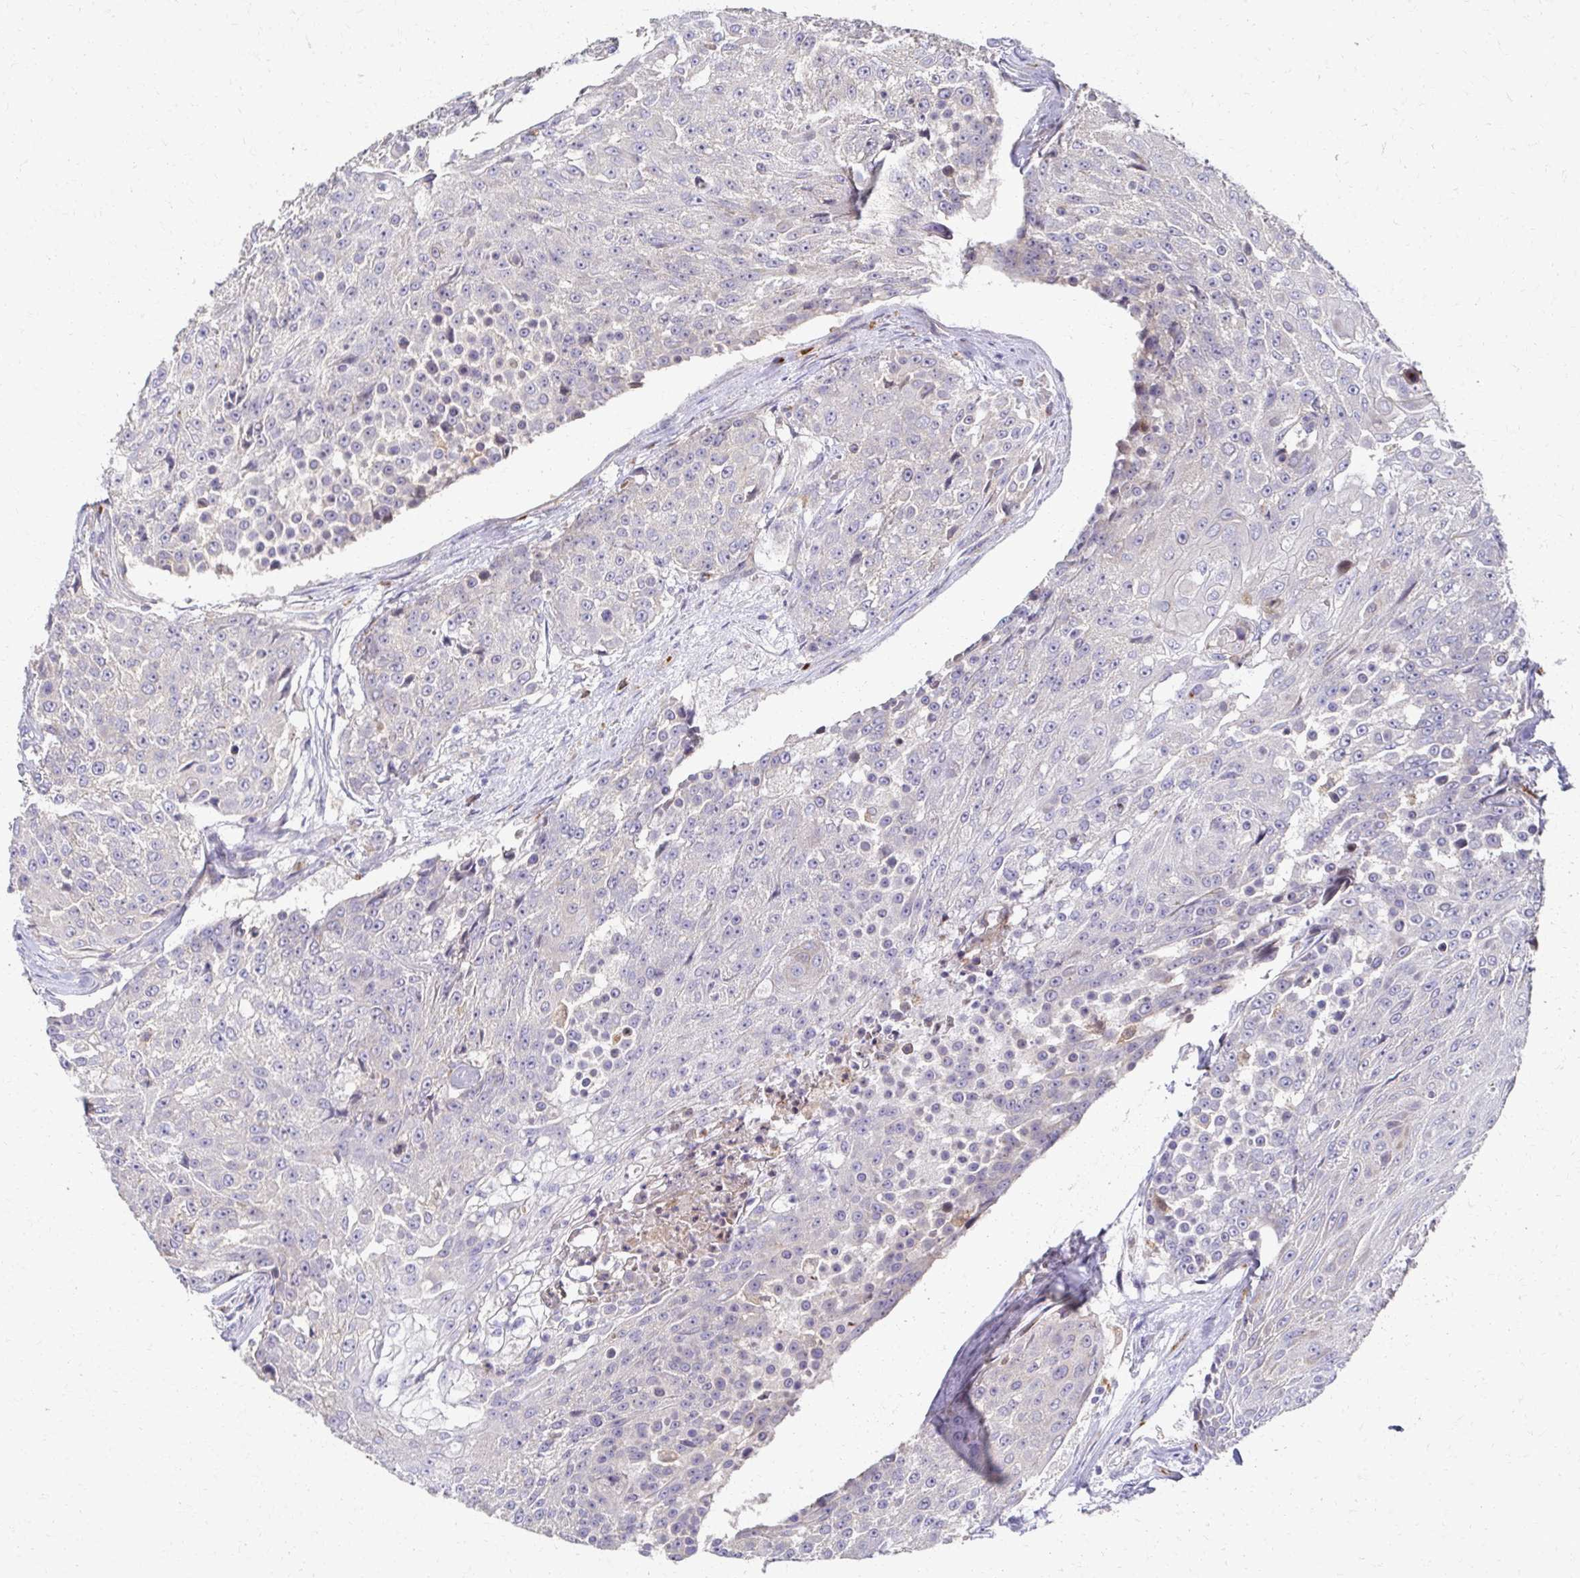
{"staining": {"intensity": "negative", "quantity": "none", "location": "none"}, "tissue": "urothelial cancer", "cell_type": "Tumor cells", "image_type": "cancer", "snomed": [{"axis": "morphology", "description": "Urothelial carcinoma, High grade"}, {"axis": "topography", "description": "Urinary bladder"}], "caption": "Urothelial carcinoma (high-grade) was stained to show a protein in brown. There is no significant expression in tumor cells.", "gene": "SKA2", "patient": {"sex": "female", "age": 63}}